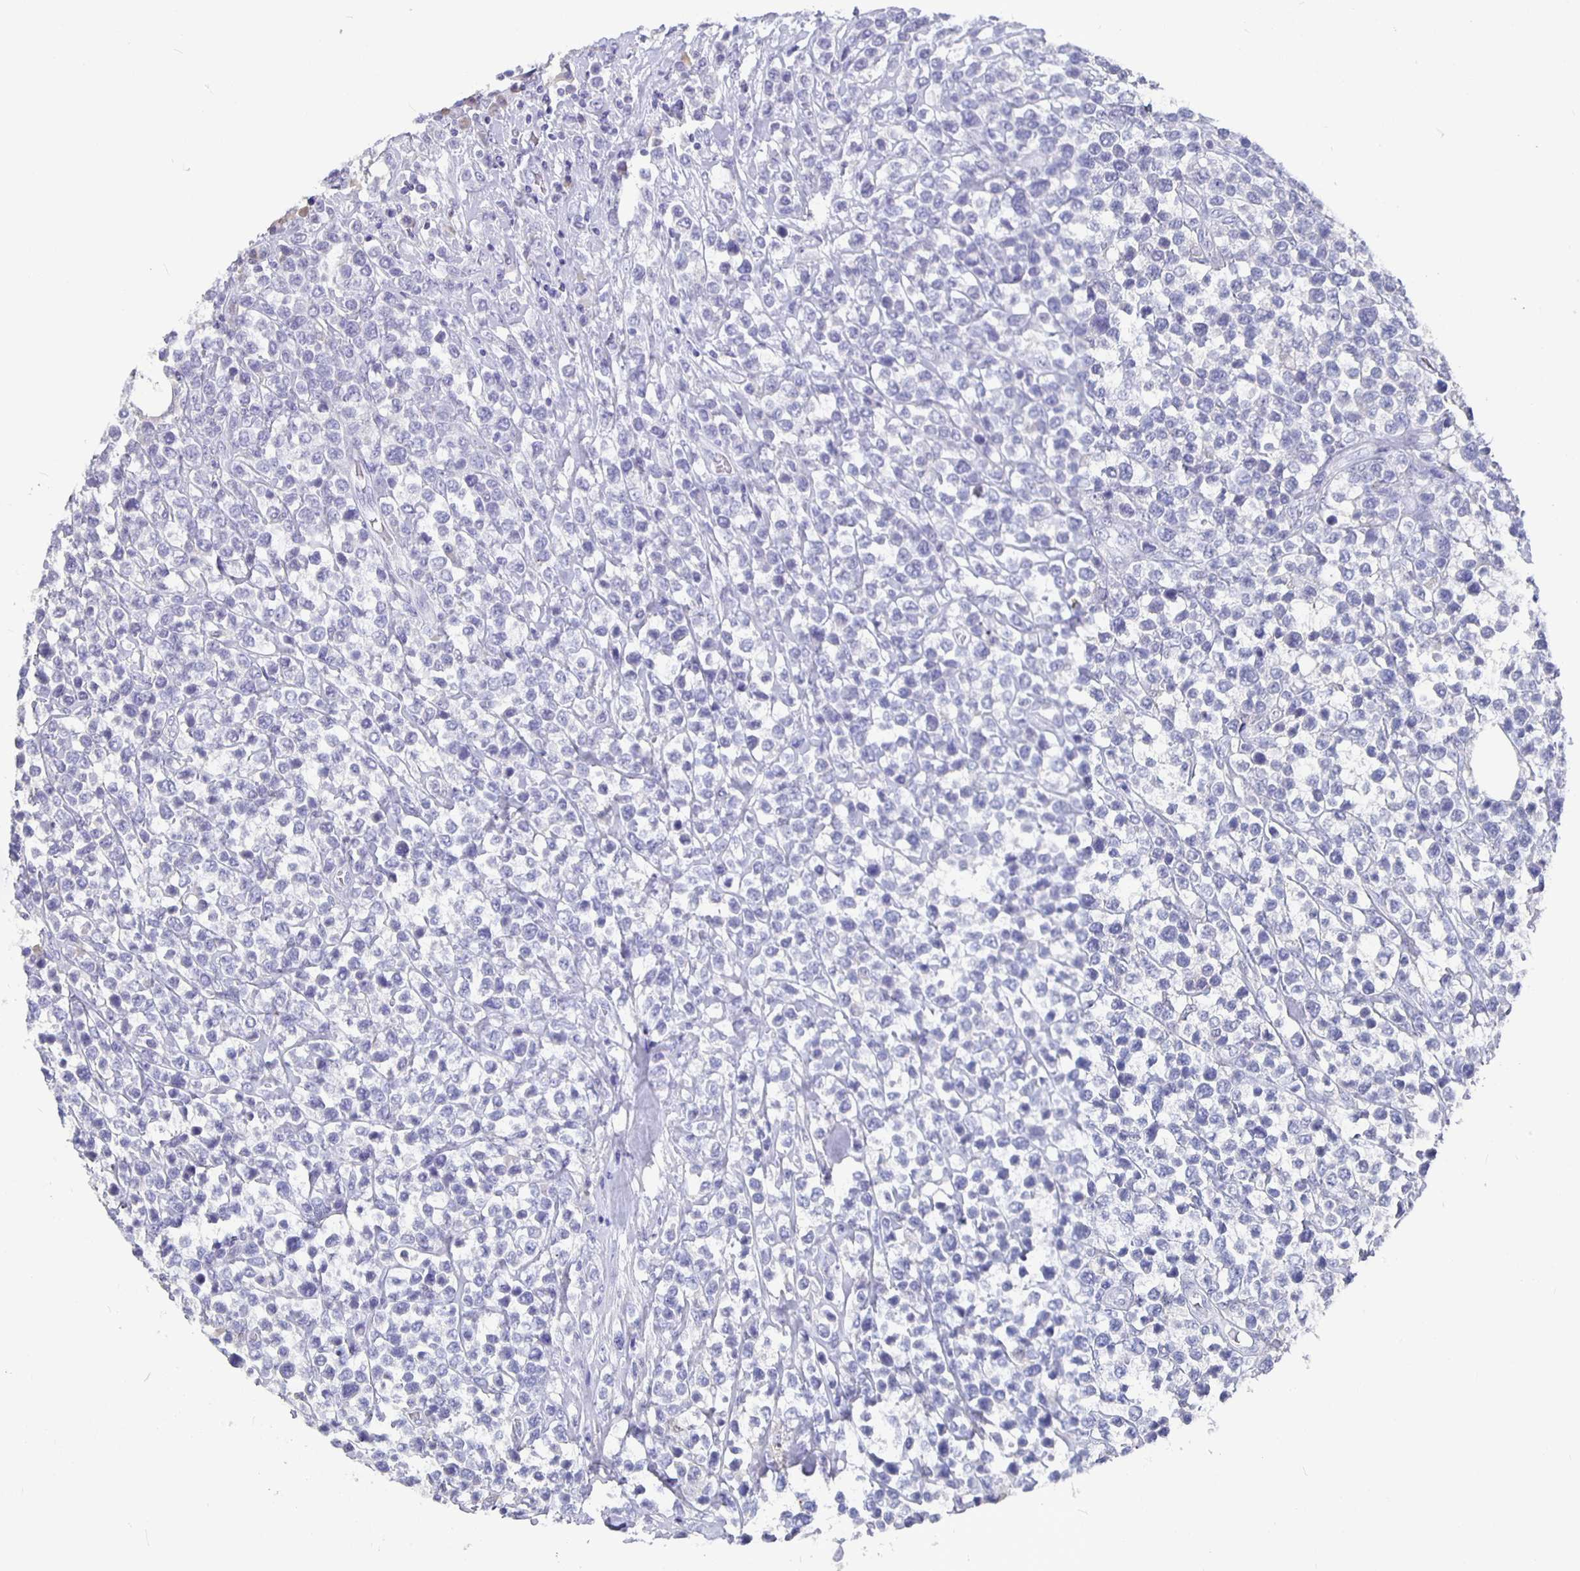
{"staining": {"intensity": "negative", "quantity": "none", "location": "none"}, "tissue": "lymphoma", "cell_type": "Tumor cells", "image_type": "cancer", "snomed": [{"axis": "morphology", "description": "Malignant lymphoma, non-Hodgkin's type, High grade"}, {"axis": "topography", "description": "Soft tissue"}], "caption": "IHC histopathology image of human lymphoma stained for a protein (brown), which shows no staining in tumor cells.", "gene": "GPX4", "patient": {"sex": "female", "age": 56}}